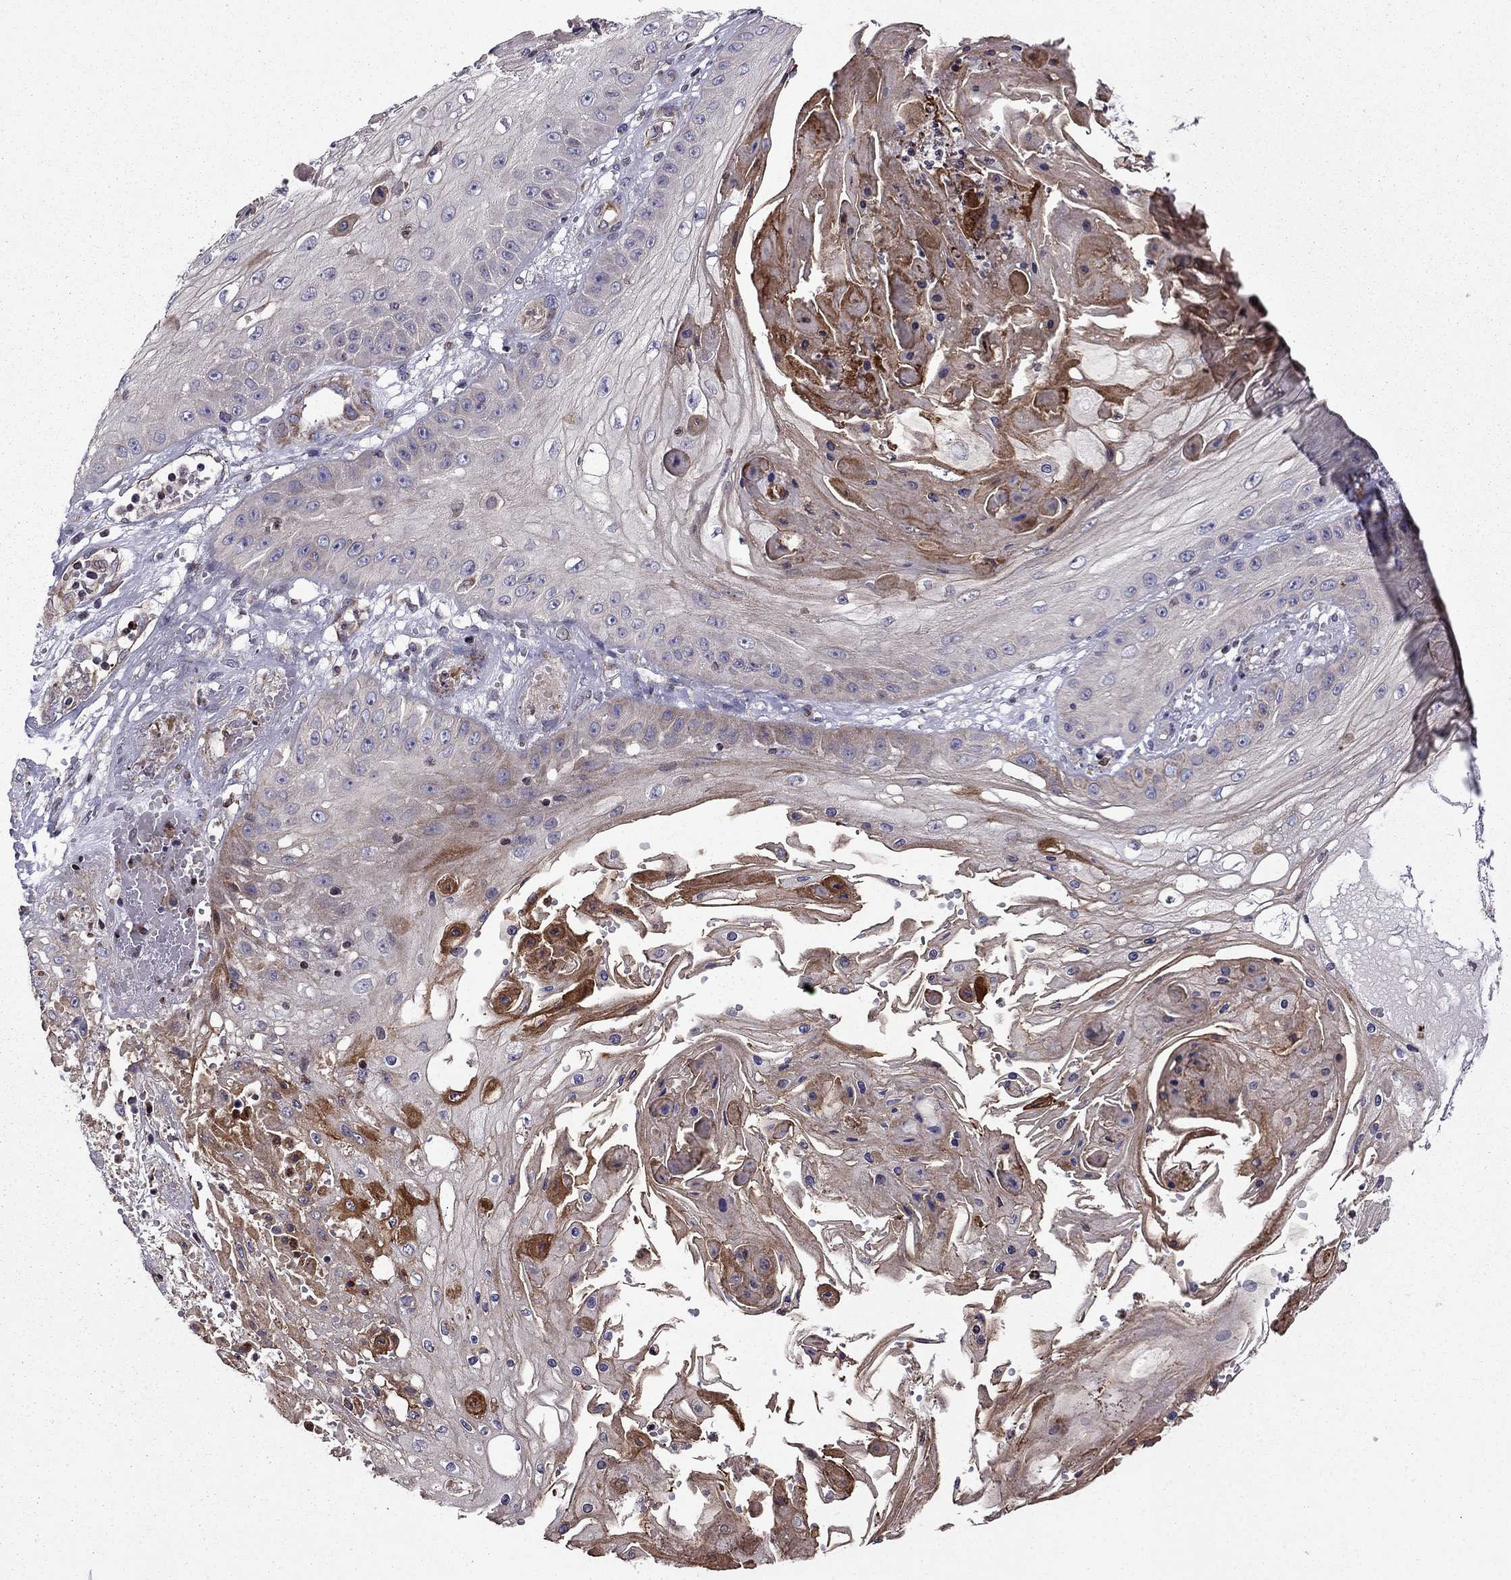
{"staining": {"intensity": "strong", "quantity": "<25%", "location": "cytoplasmic/membranous"}, "tissue": "skin cancer", "cell_type": "Tumor cells", "image_type": "cancer", "snomed": [{"axis": "morphology", "description": "Squamous cell carcinoma, NOS"}, {"axis": "topography", "description": "Skin"}], "caption": "Immunohistochemistry (DAB) staining of human skin squamous cell carcinoma shows strong cytoplasmic/membranous protein staining in about <25% of tumor cells.", "gene": "CDC42BPA", "patient": {"sex": "male", "age": 70}}